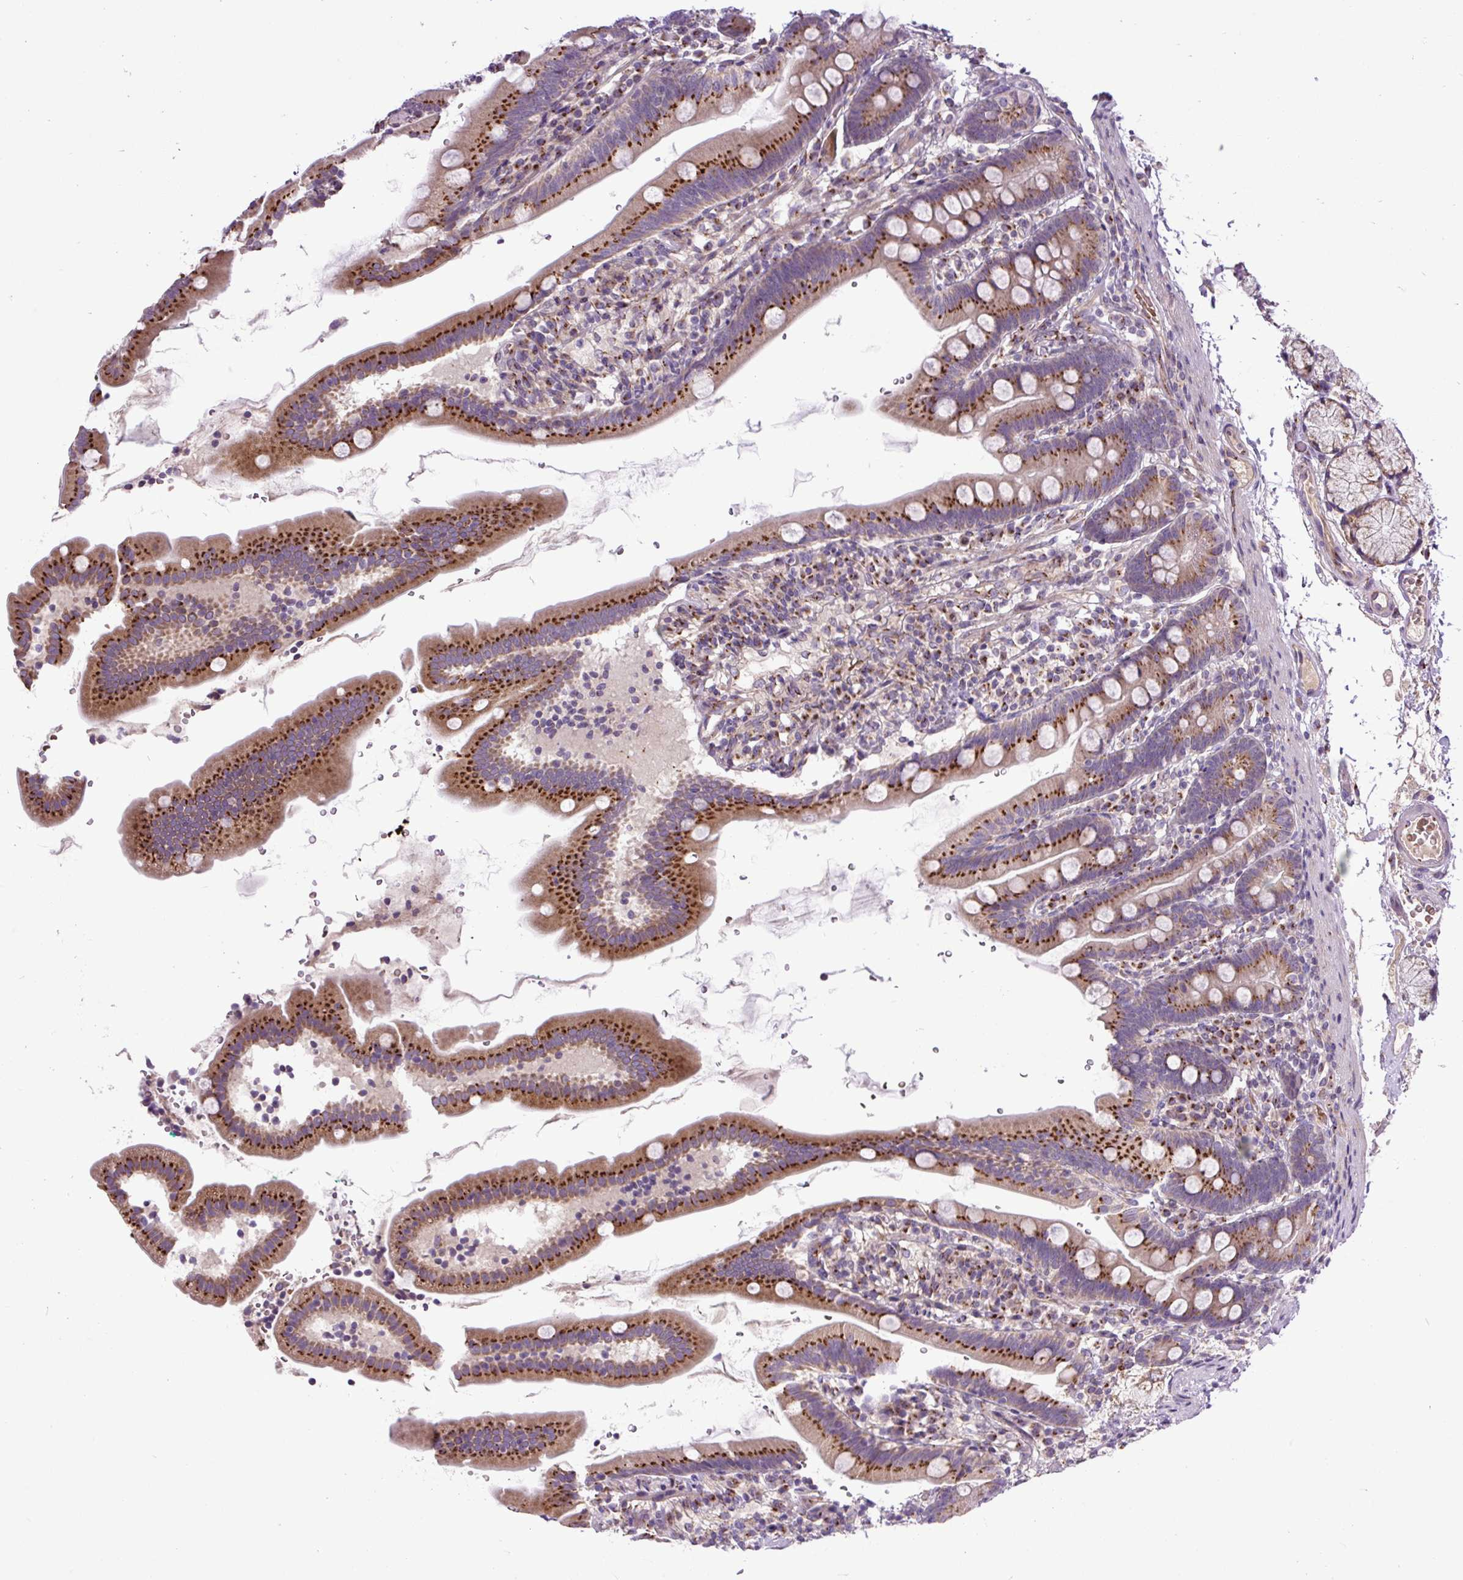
{"staining": {"intensity": "strong", "quantity": ">75%", "location": "cytoplasmic/membranous"}, "tissue": "duodenum", "cell_type": "Glandular cells", "image_type": "normal", "snomed": [{"axis": "morphology", "description": "Normal tissue, NOS"}, {"axis": "topography", "description": "Duodenum"}], "caption": "Immunohistochemical staining of unremarkable duodenum demonstrates high levels of strong cytoplasmic/membranous staining in approximately >75% of glandular cells.", "gene": "MSMP", "patient": {"sex": "female", "age": 67}}